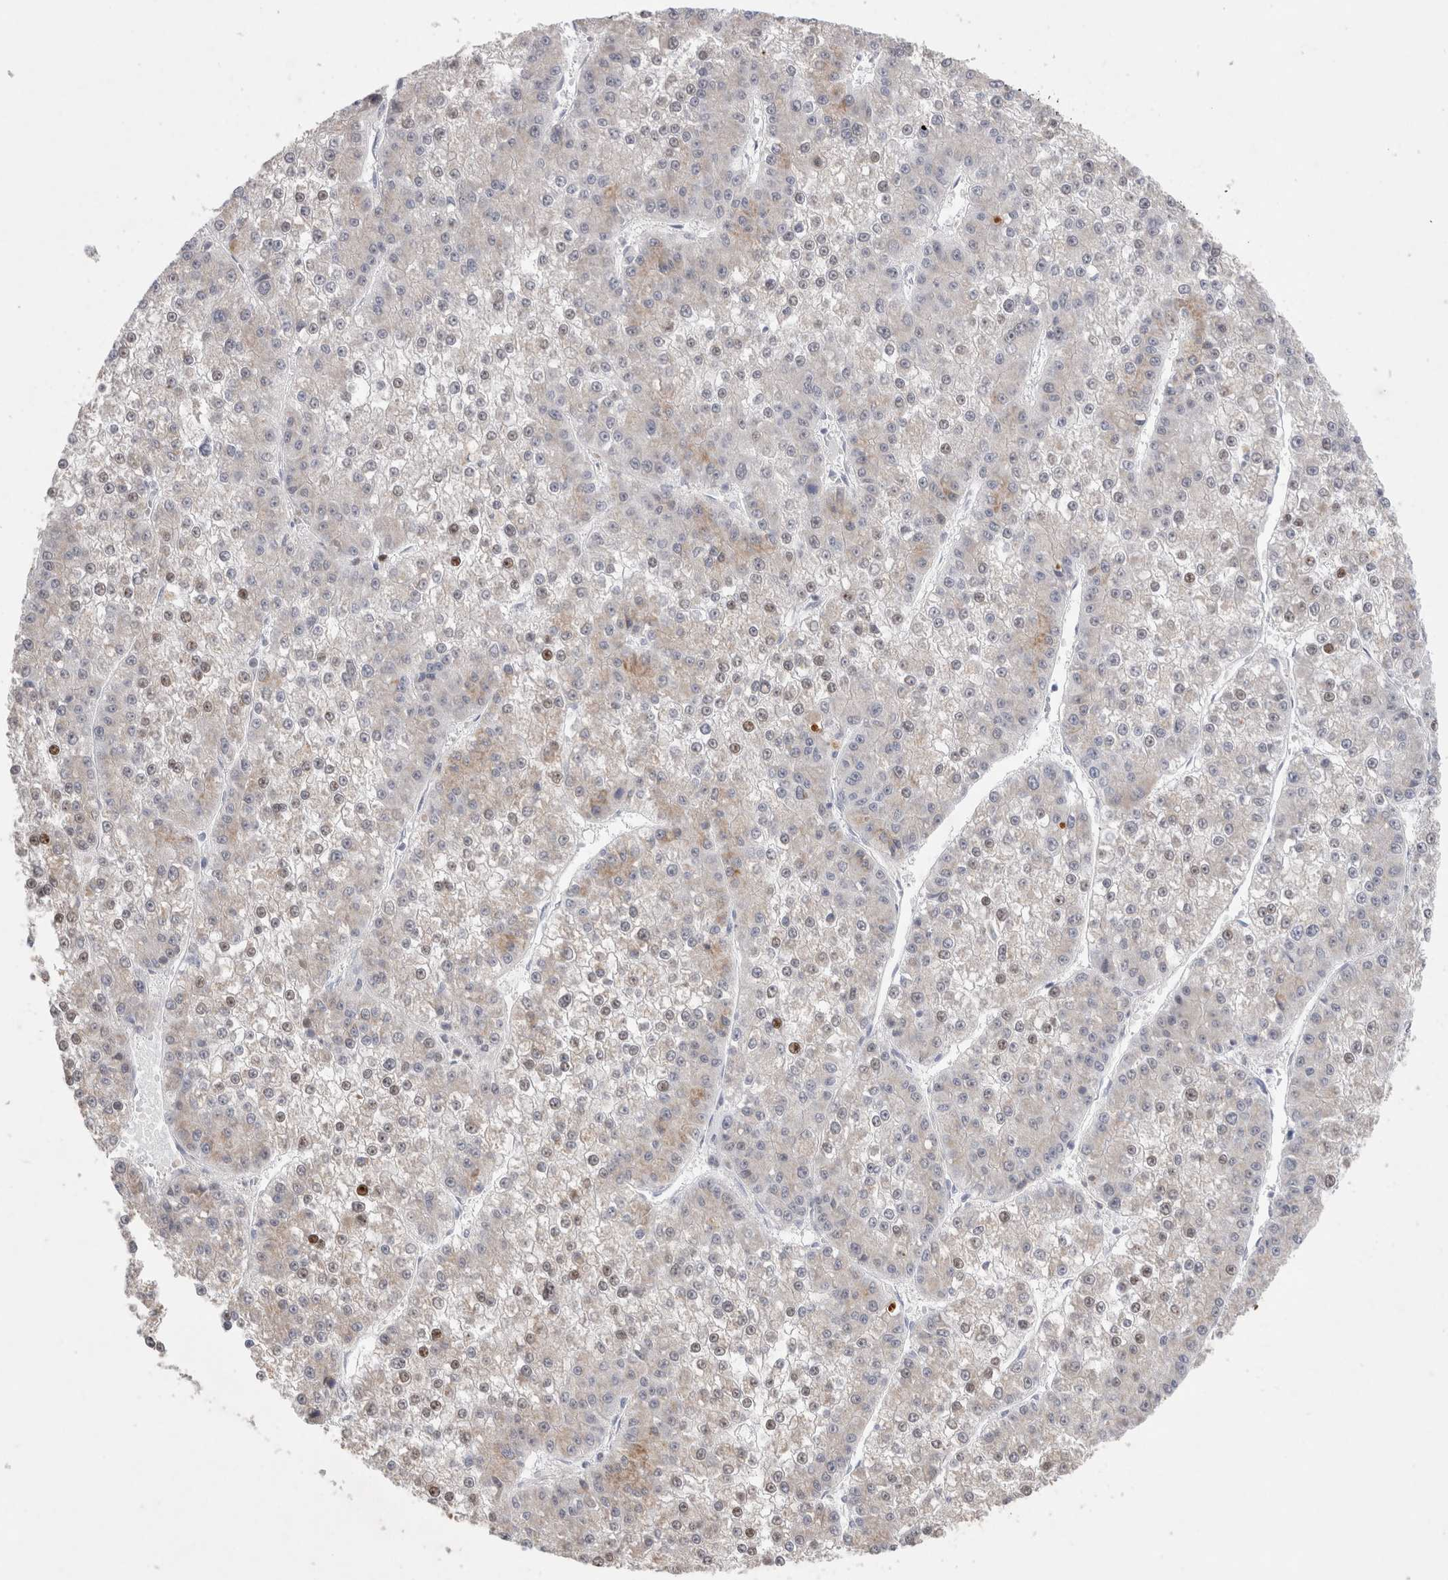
{"staining": {"intensity": "moderate", "quantity": "<25%", "location": "cytoplasmic/membranous,nuclear"}, "tissue": "liver cancer", "cell_type": "Tumor cells", "image_type": "cancer", "snomed": [{"axis": "morphology", "description": "Carcinoma, Hepatocellular, NOS"}, {"axis": "topography", "description": "Liver"}], "caption": "This is a photomicrograph of immunohistochemistry staining of hepatocellular carcinoma (liver), which shows moderate positivity in the cytoplasmic/membranous and nuclear of tumor cells.", "gene": "AGMAT", "patient": {"sex": "female", "age": 73}}